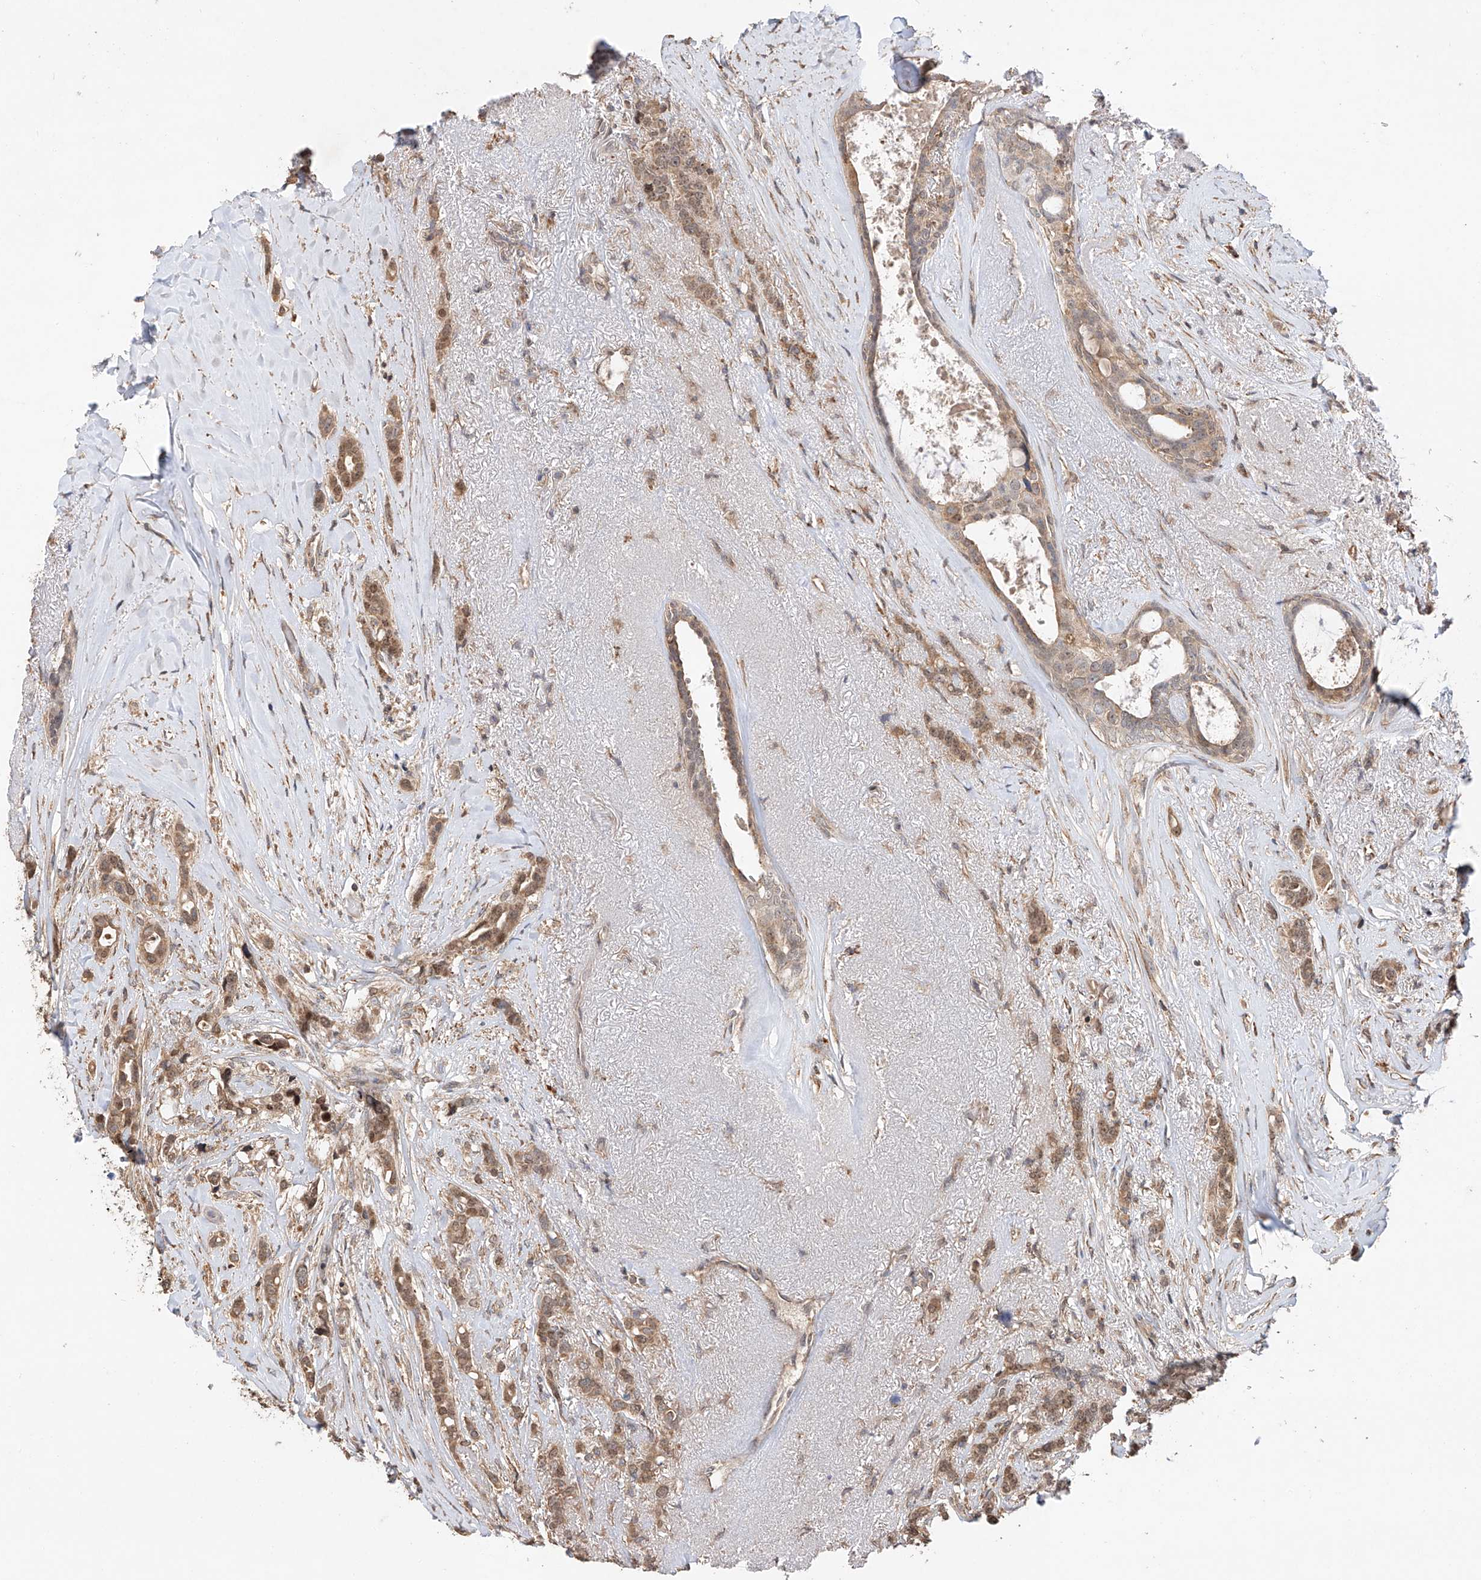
{"staining": {"intensity": "moderate", "quantity": ">75%", "location": "cytoplasmic/membranous"}, "tissue": "breast cancer", "cell_type": "Tumor cells", "image_type": "cancer", "snomed": [{"axis": "morphology", "description": "Lobular carcinoma"}, {"axis": "topography", "description": "Breast"}], "caption": "Immunohistochemical staining of breast cancer shows moderate cytoplasmic/membranous protein expression in approximately >75% of tumor cells.", "gene": "RILPL2", "patient": {"sex": "female", "age": 51}}